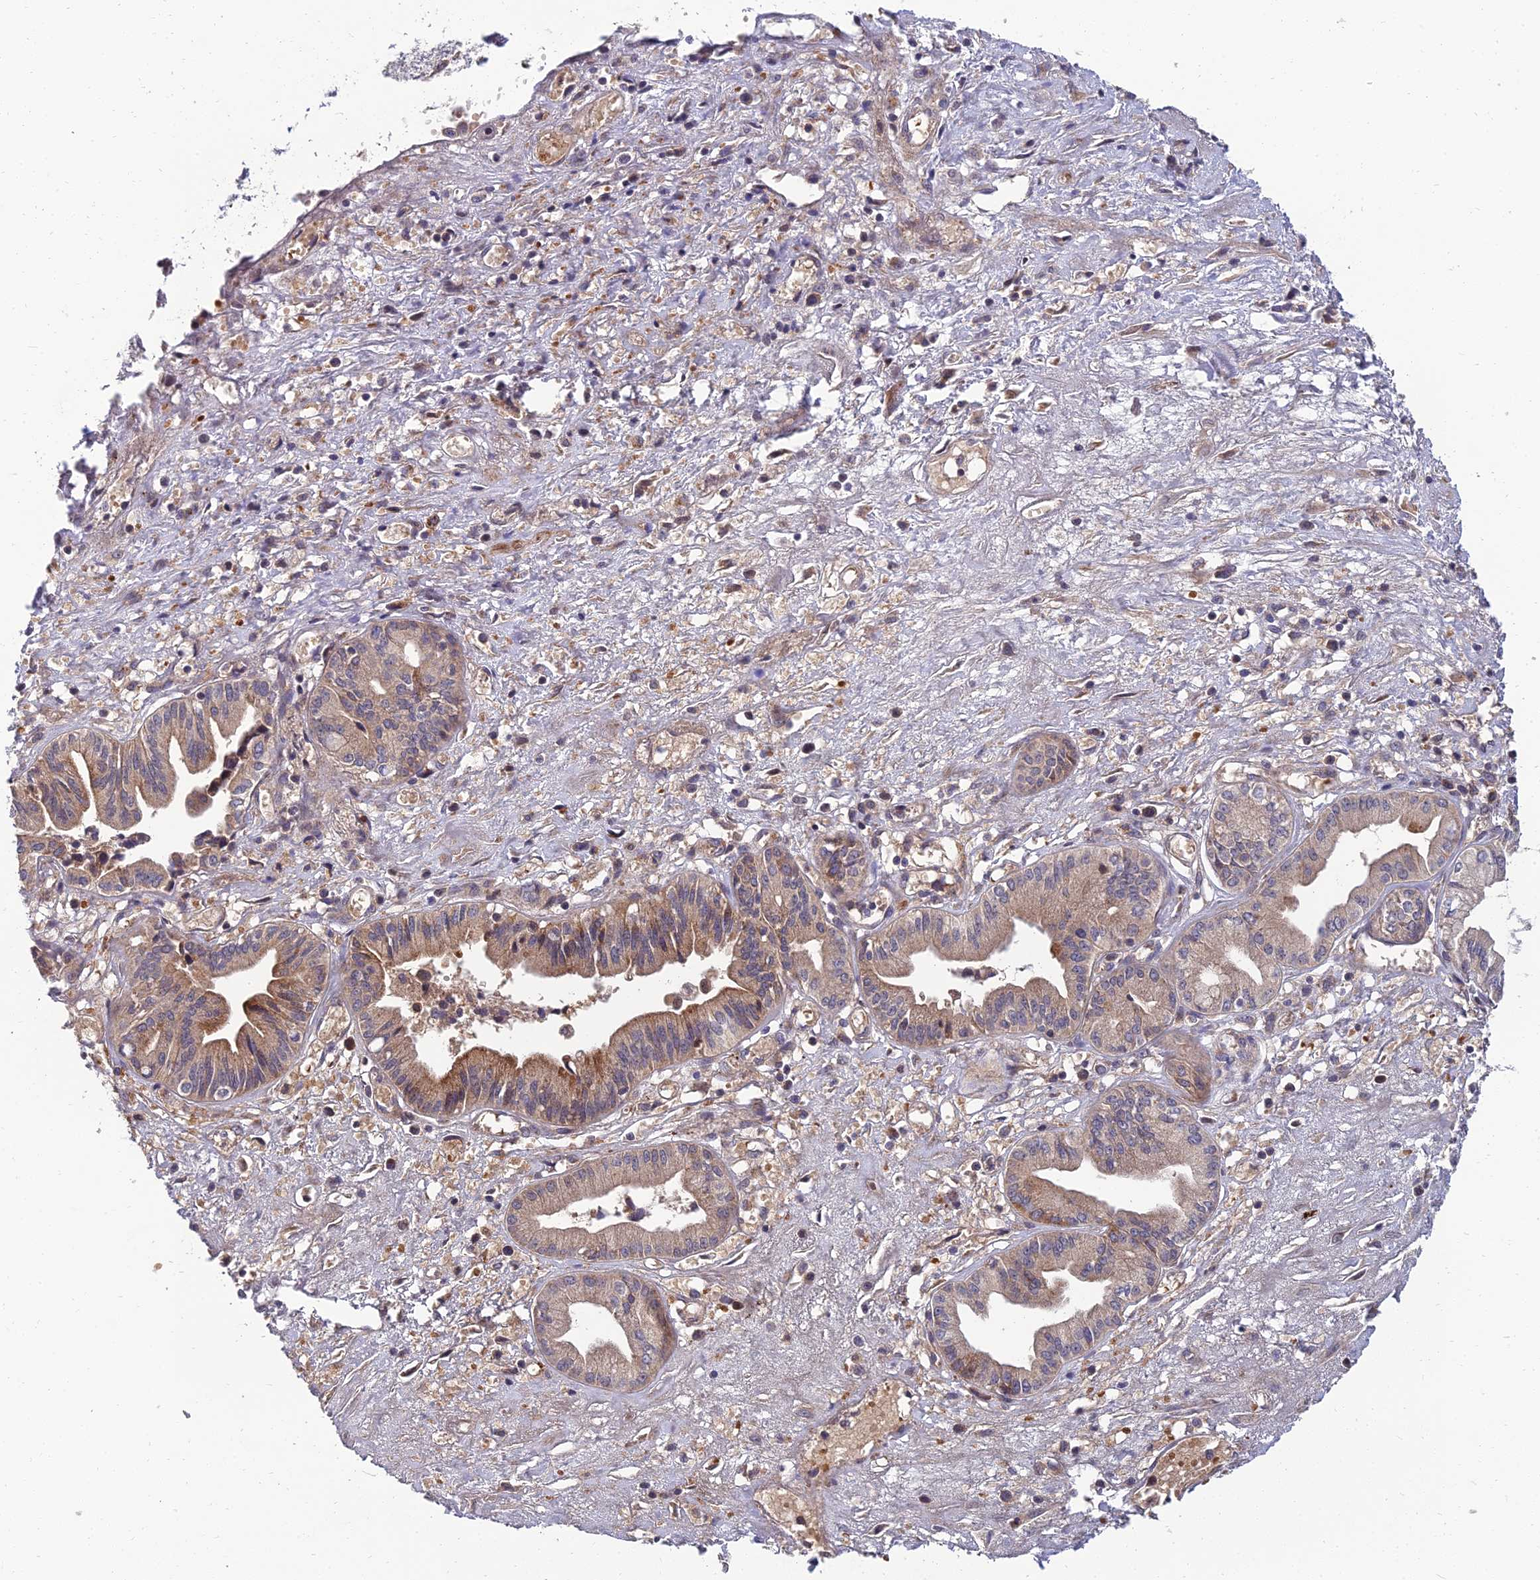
{"staining": {"intensity": "moderate", "quantity": "<25%", "location": "cytoplasmic/membranous"}, "tissue": "pancreatic cancer", "cell_type": "Tumor cells", "image_type": "cancer", "snomed": [{"axis": "morphology", "description": "Adenocarcinoma, NOS"}, {"axis": "topography", "description": "Pancreas"}], "caption": "A micrograph of adenocarcinoma (pancreatic) stained for a protein shows moderate cytoplasmic/membranous brown staining in tumor cells.", "gene": "NPY", "patient": {"sex": "female", "age": 50}}